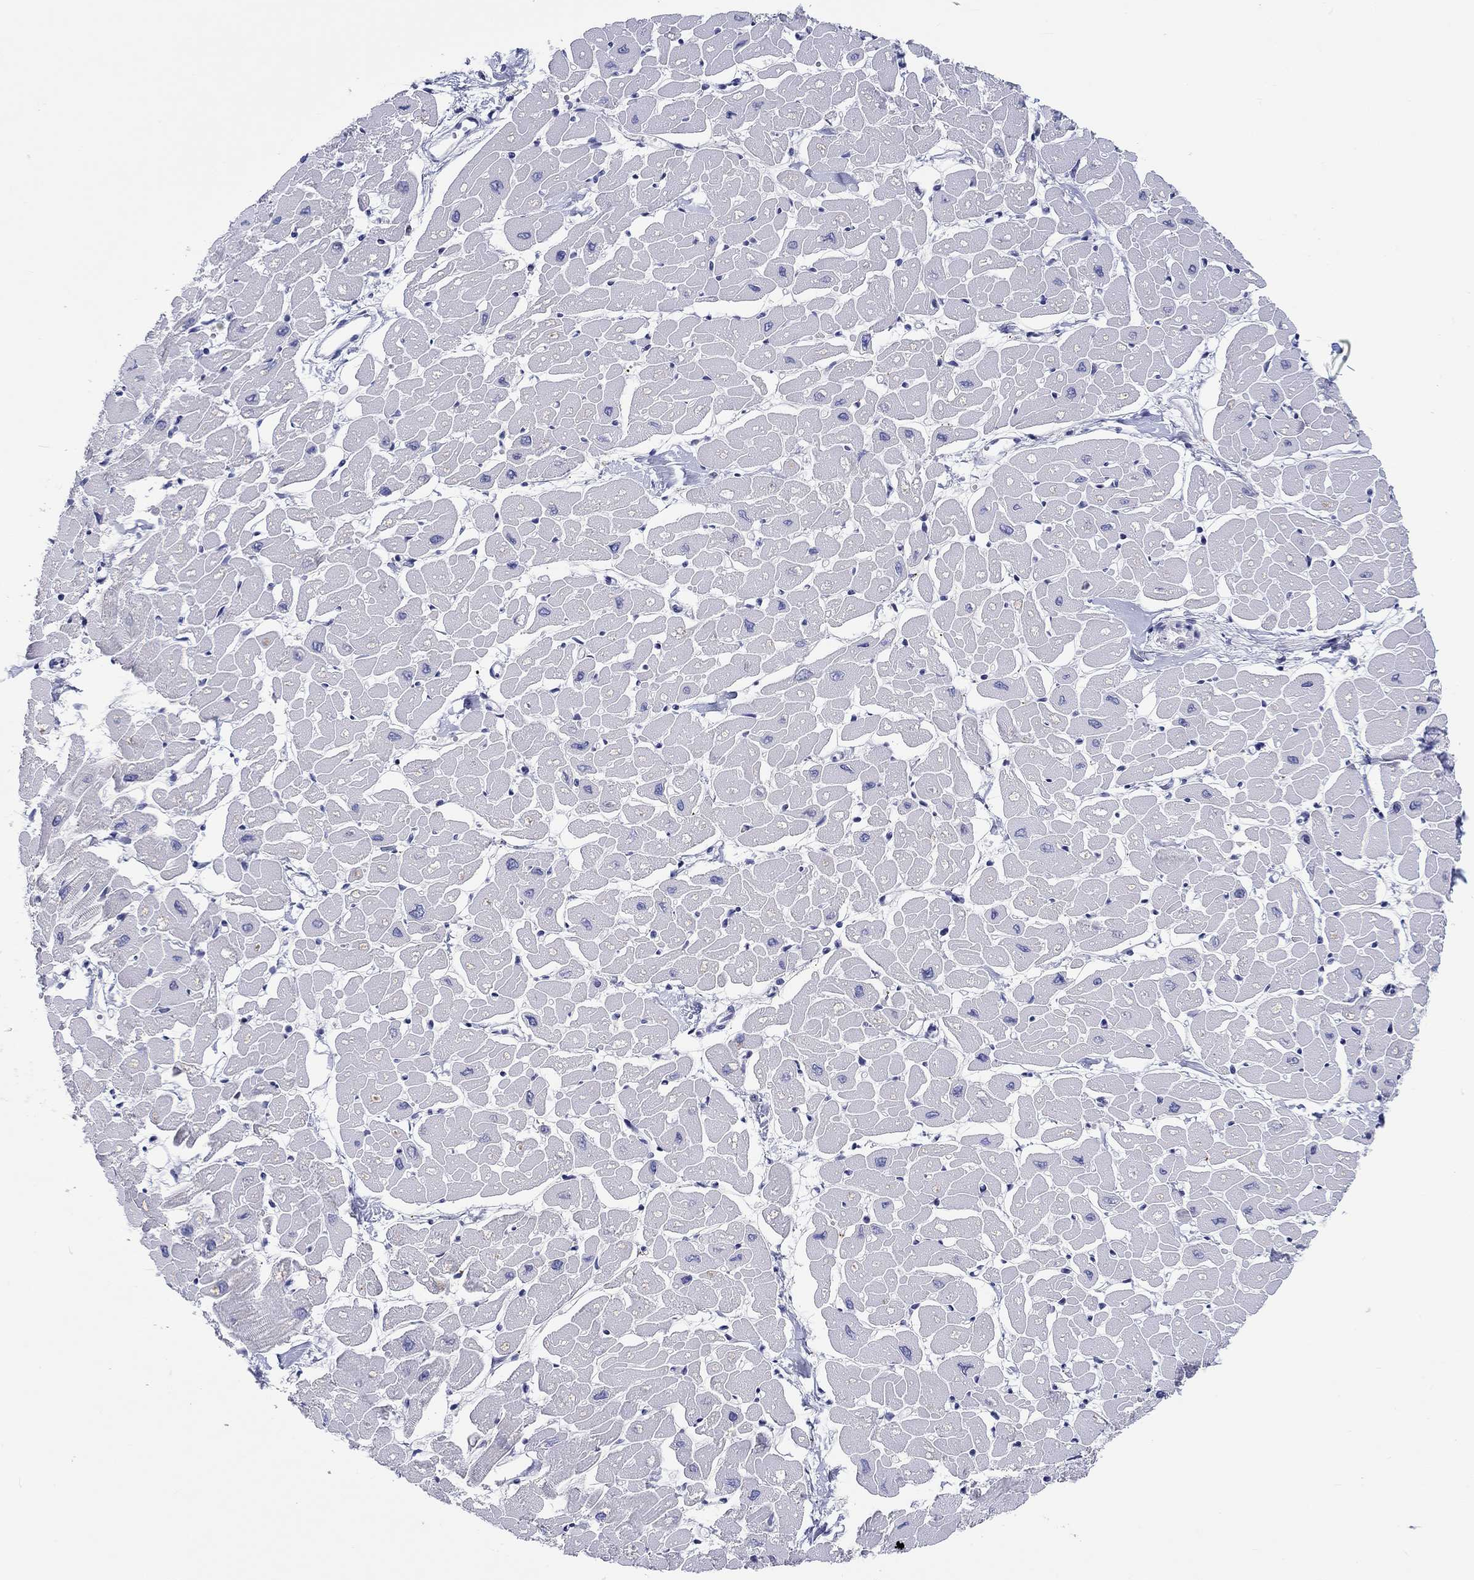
{"staining": {"intensity": "negative", "quantity": "none", "location": "none"}, "tissue": "heart muscle", "cell_type": "Cardiomyocytes", "image_type": "normal", "snomed": [{"axis": "morphology", "description": "Normal tissue, NOS"}, {"axis": "topography", "description": "Heart"}], "caption": "Immunohistochemistry photomicrograph of normal heart muscle stained for a protein (brown), which shows no positivity in cardiomyocytes. (Brightfield microscopy of DAB immunohistochemistry (IHC) at high magnification).", "gene": "H1", "patient": {"sex": "male", "age": 57}}